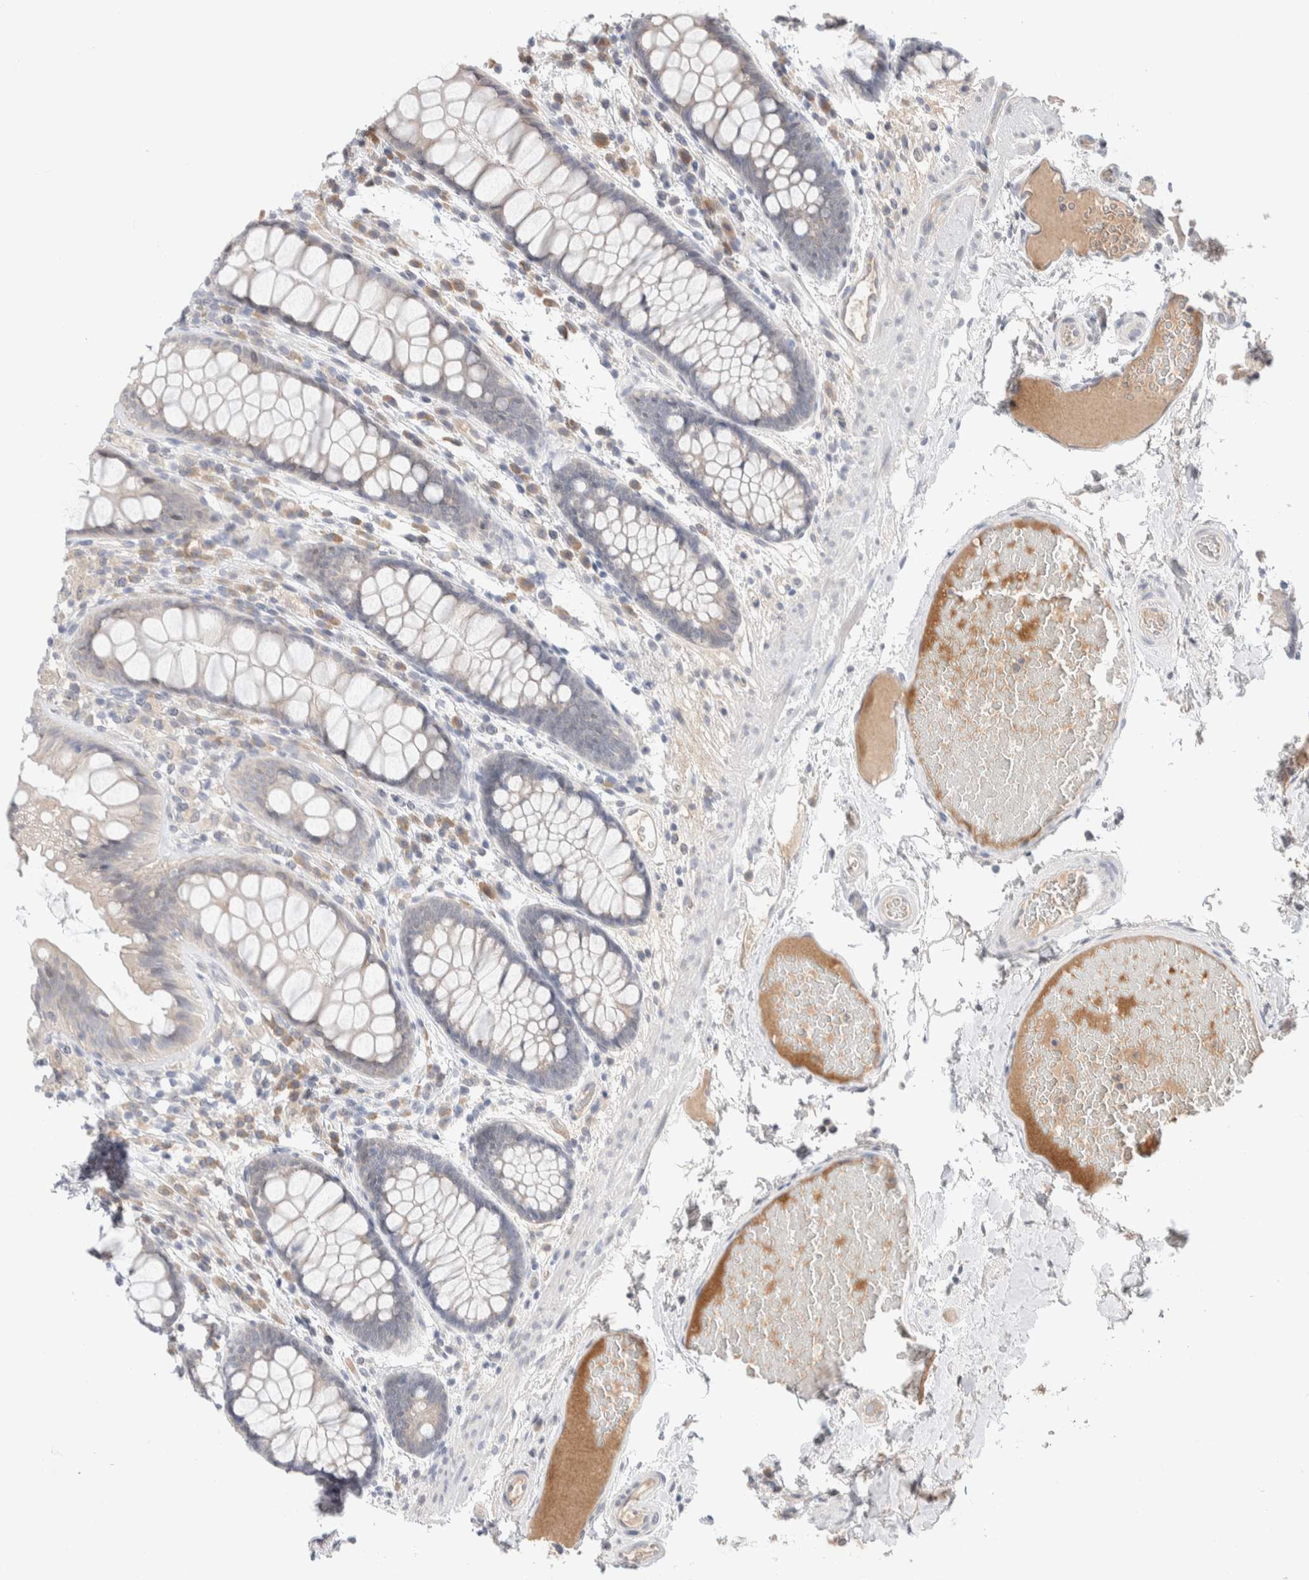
{"staining": {"intensity": "negative", "quantity": "none", "location": "none"}, "tissue": "colon", "cell_type": "Endothelial cells", "image_type": "normal", "snomed": [{"axis": "morphology", "description": "Normal tissue, NOS"}, {"axis": "topography", "description": "Colon"}], "caption": "This is an immunohistochemistry (IHC) image of normal human colon. There is no staining in endothelial cells.", "gene": "RUSF1", "patient": {"sex": "female", "age": 56}}